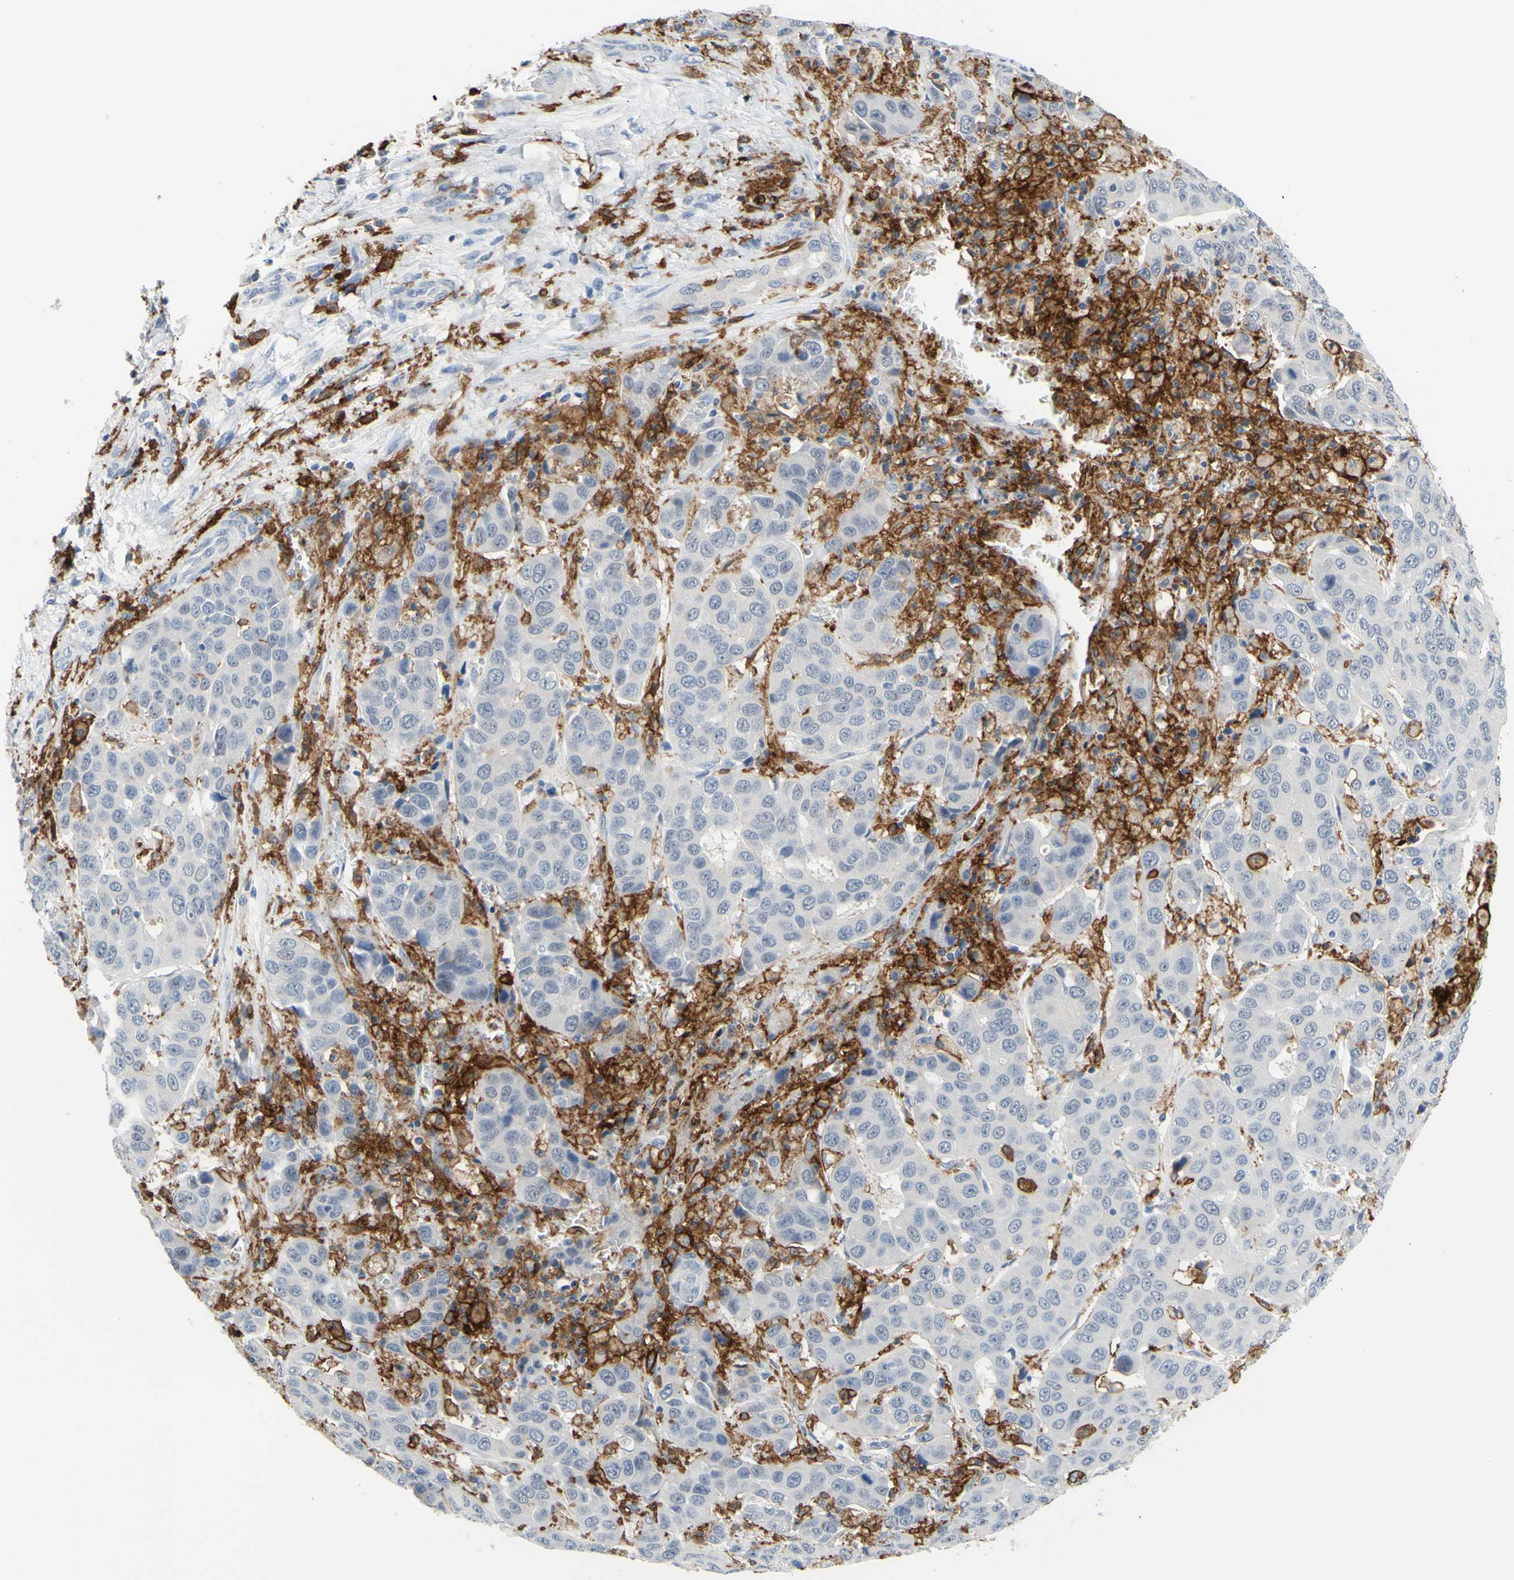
{"staining": {"intensity": "negative", "quantity": "none", "location": "none"}, "tissue": "liver cancer", "cell_type": "Tumor cells", "image_type": "cancer", "snomed": [{"axis": "morphology", "description": "Cholangiocarcinoma"}, {"axis": "topography", "description": "Liver"}], "caption": "An immunohistochemistry (IHC) photomicrograph of liver cancer is shown. There is no staining in tumor cells of liver cancer.", "gene": "FCGR2A", "patient": {"sex": "female", "age": 52}}